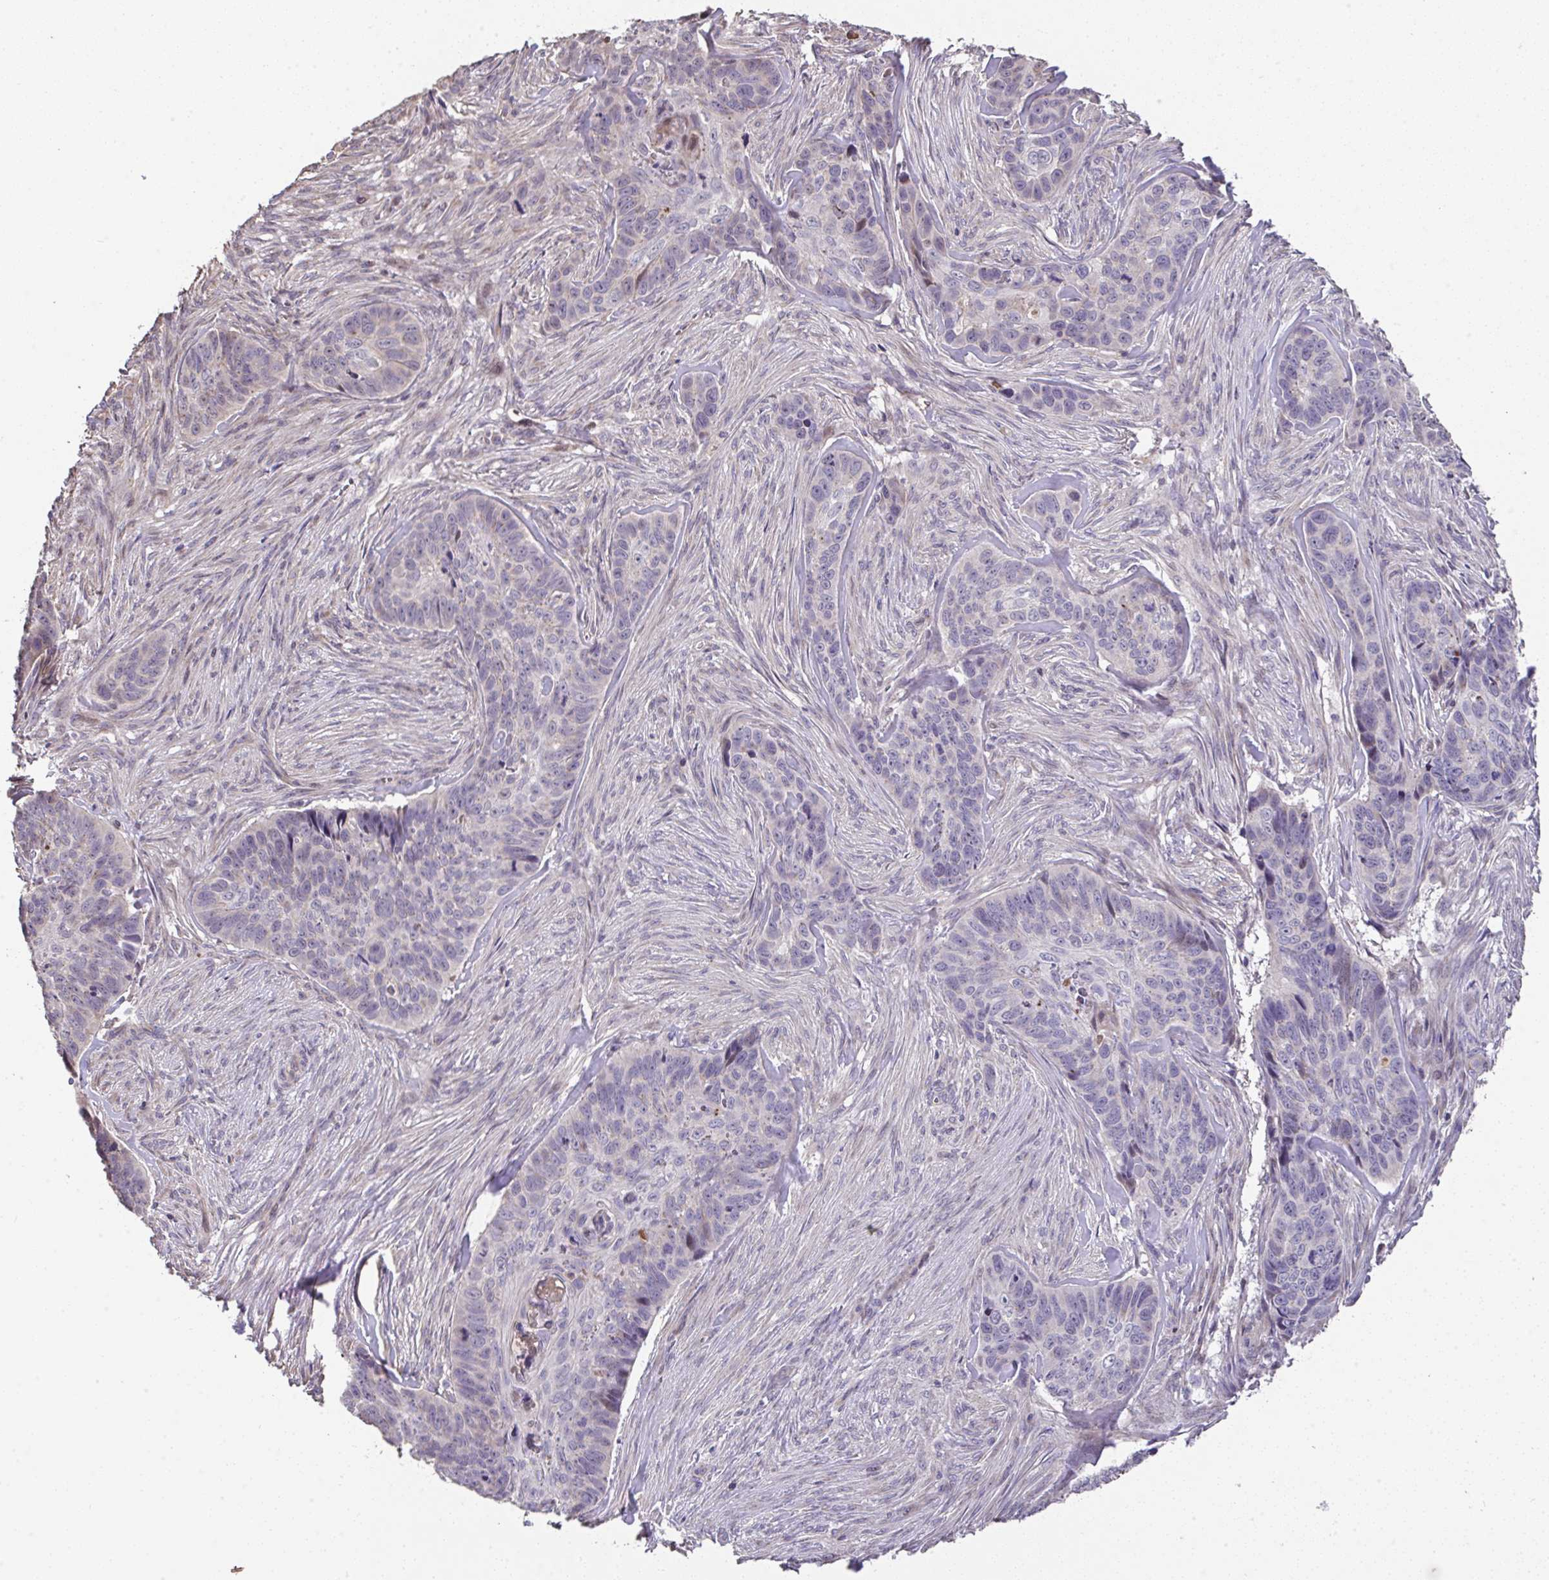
{"staining": {"intensity": "negative", "quantity": "none", "location": "none"}, "tissue": "skin cancer", "cell_type": "Tumor cells", "image_type": "cancer", "snomed": [{"axis": "morphology", "description": "Basal cell carcinoma"}, {"axis": "topography", "description": "Skin"}], "caption": "Immunohistochemistry photomicrograph of human skin basal cell carcinoma stained for a protein (brown), which demonstrates no staining in tumor cells.", "gene": "RUNDC3B", "patient": {"sex": "female", "age": 82}}